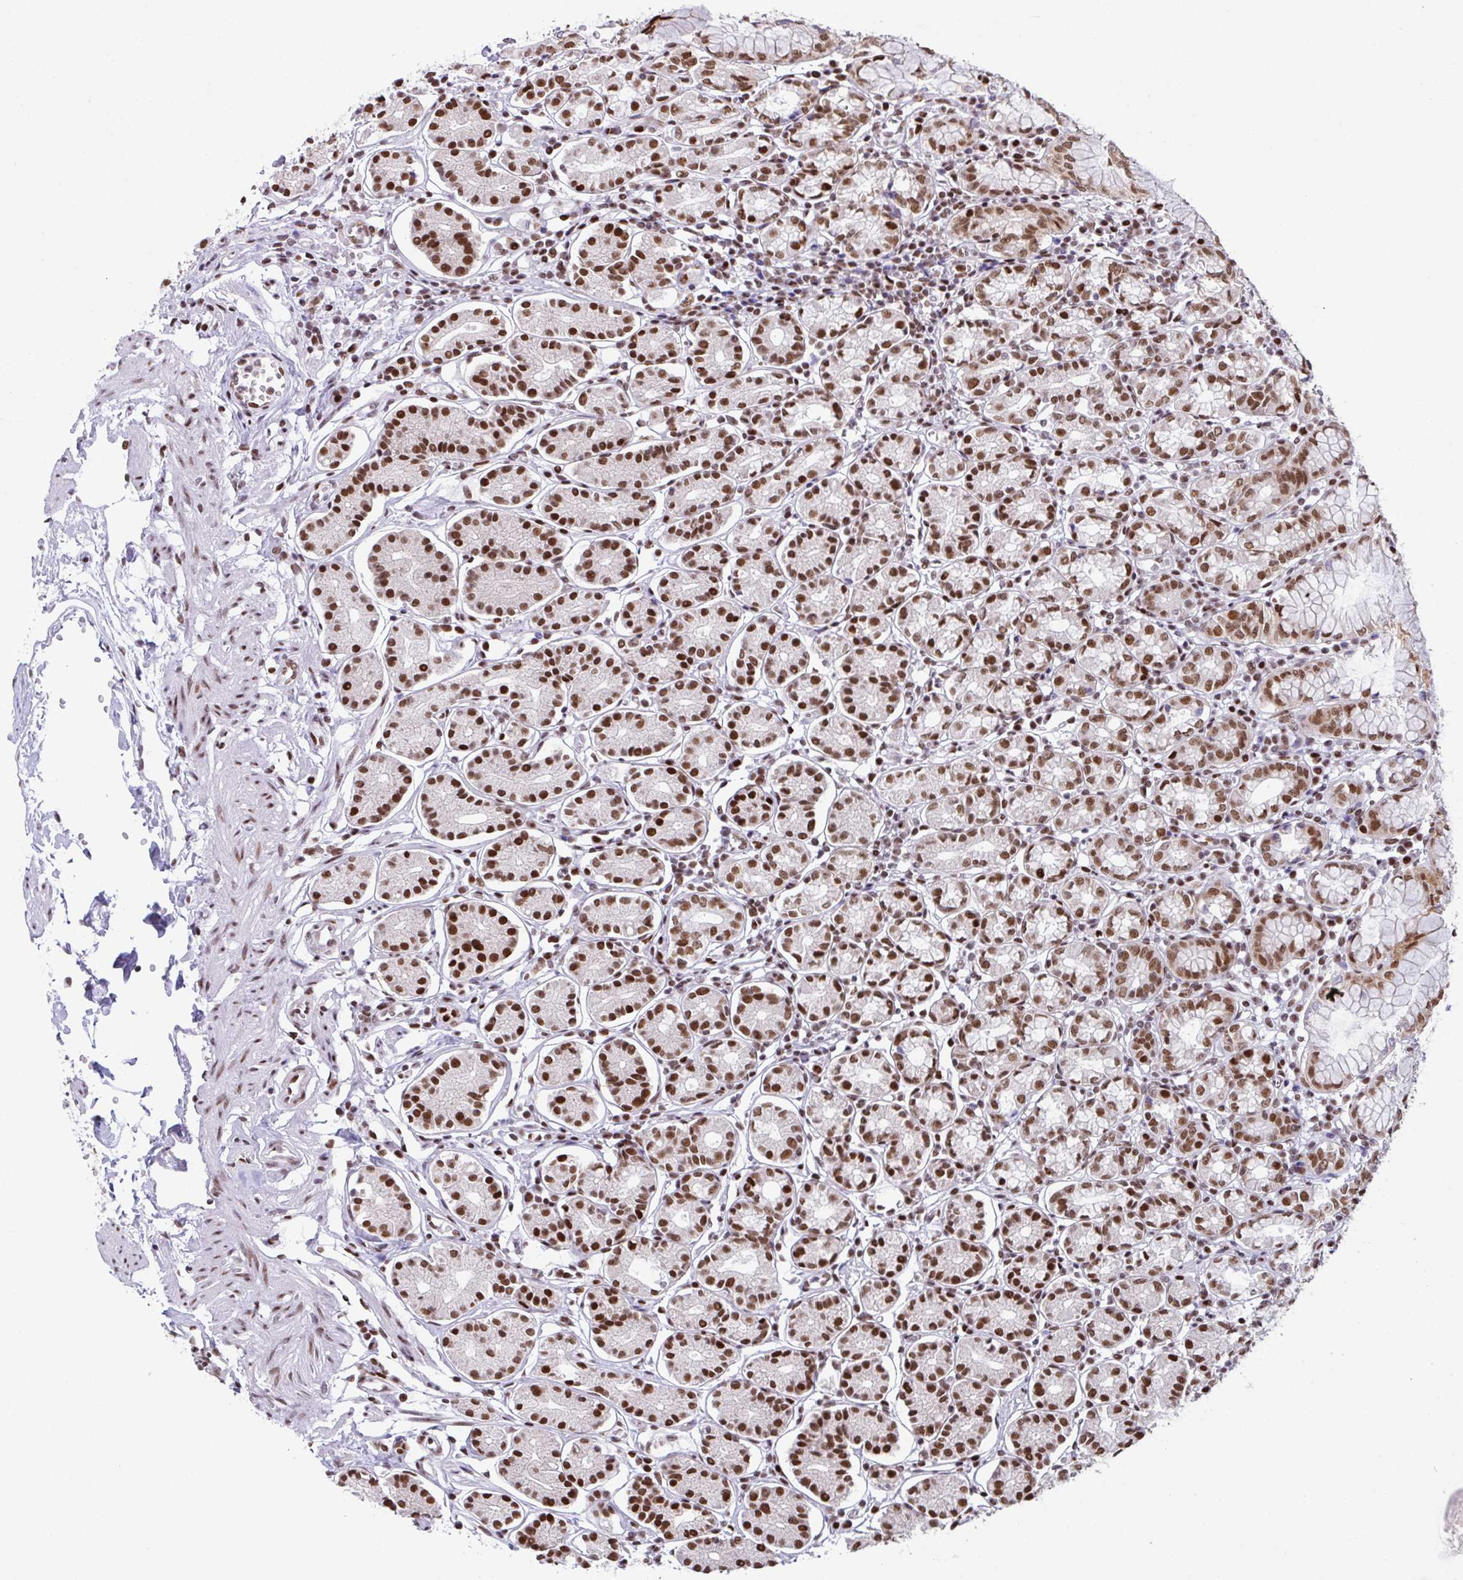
{"staining": {"intensity": "strong", "quantity": ">75%", "location": "nuclear"}, "tissue": "stomach", "cell_type": "Glandular cells", "image_type": "normal", "snomed": [{"axis": "morphology", "description": "Normal tissue, NOS"}, {"axis": "topography", "description": "Stomach"}], "caption": "Glandular cells reveal strong nuclear expression in approximately >75% of cells in unremarkable stomach. (DAB IHC, brown staining for protein, blue staining for nuclei).", "gene": "CLP1", "patient": {"sex": "female", "age": 62}}